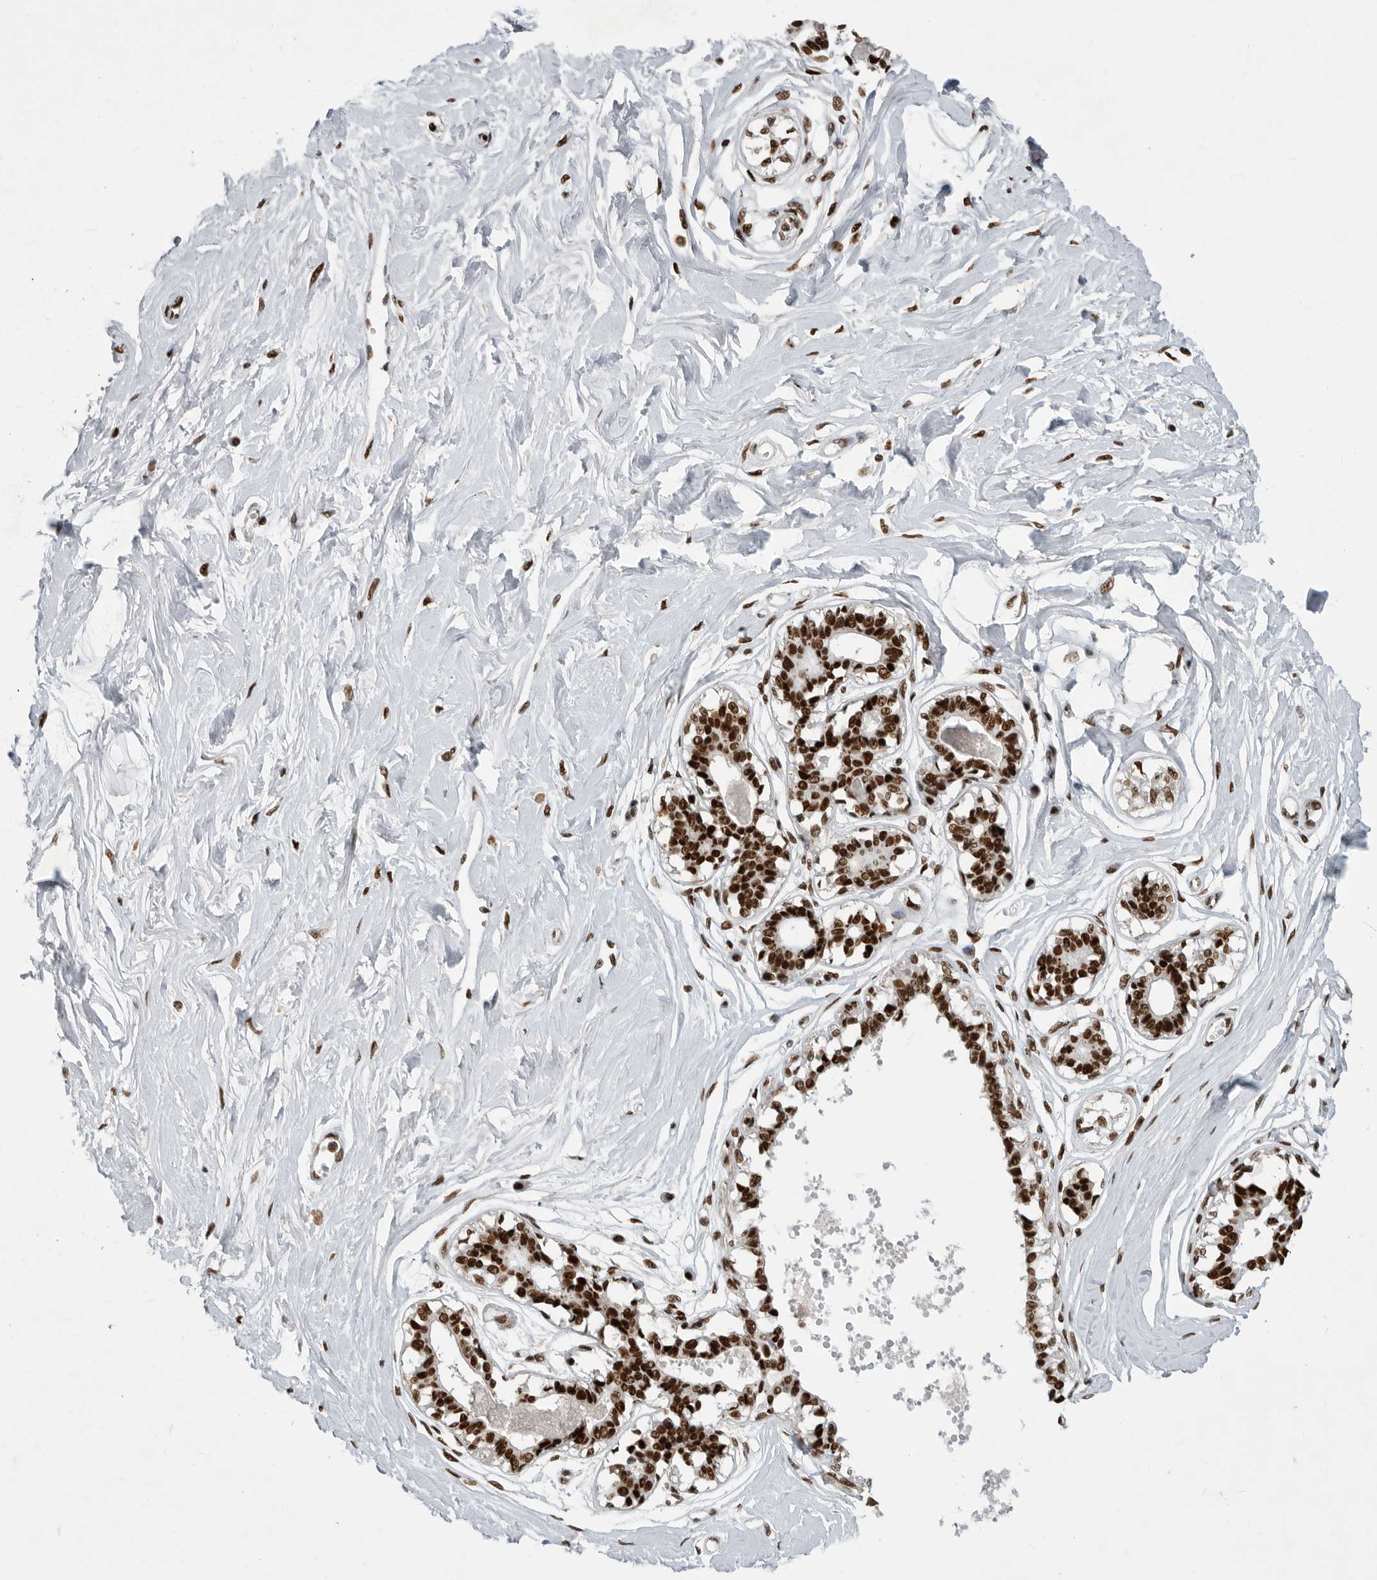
{"staining": {"intensity": "moderate", "quantity": "25%-75%", "location": "nuclear"}, "tissue": "breast", "cell_type": "Adipocytes", "image_type": "normal", "snomed": [{"axis": "morphology", "description": "Normal tissue, NOS"}, {"axis": "topography", "description": "Breast"}], "caption": "Protein staining displays moderate nuclear staining in about 25%-75% of adipocytes in normal breast.", "gene": "BCLAF1", "patient": {"sex": "female", "age": 45}}